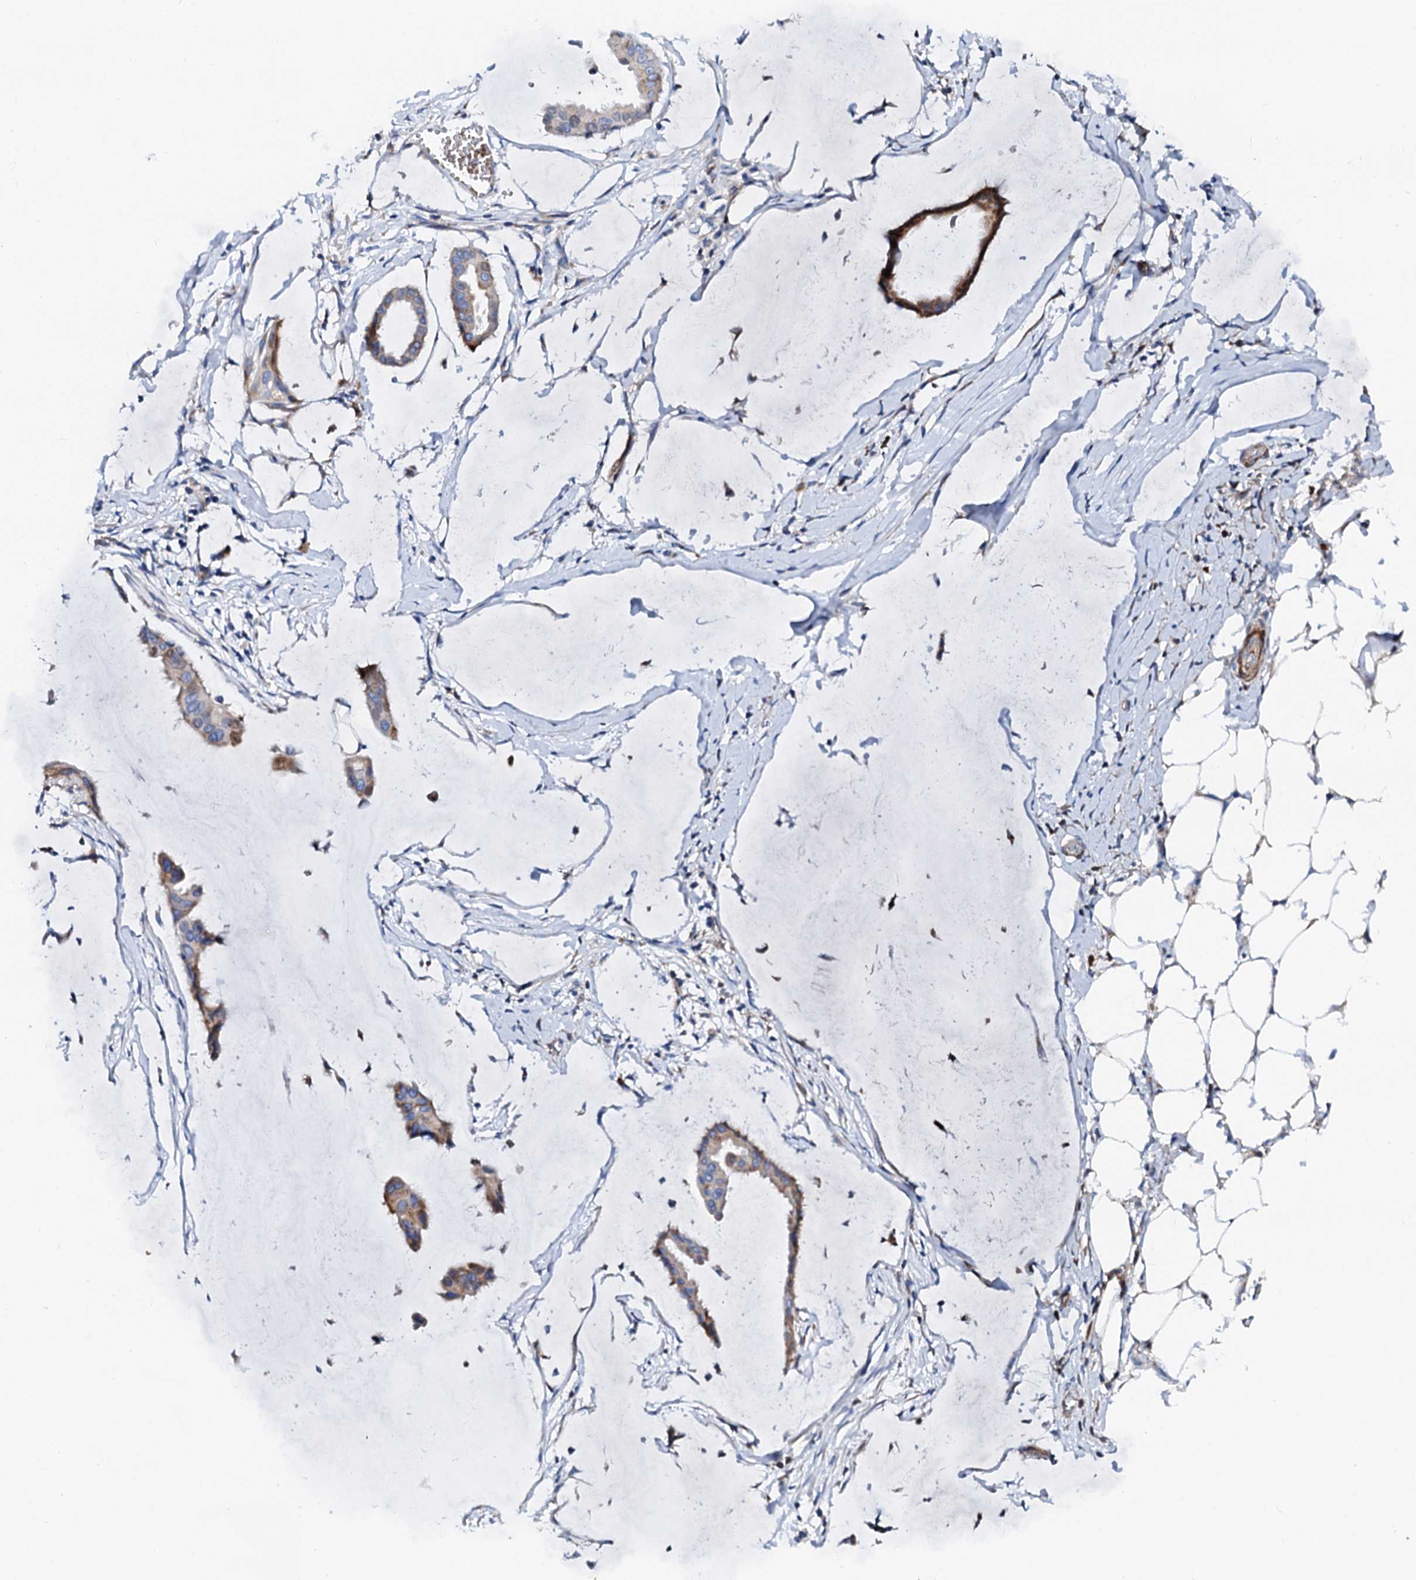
{"staining": {"intensity": "moderate", "quantity": "25%-75%", "location": "cytoplasmic/membranous"}, "tissue": "ovarian cancer", "cell_type": "Tumor cells", "image_type": "cancer", "snomed": [{"axis": "morphology", "description": "Cystadenocarcinoma, mucinous, NOS"}, {"axis": "topography", "description": "Ovary"}], "caption": "IHC photomicrograph of mucinous cystadenocarcinoma (ovarian) stained for a protein (brown), which exhibits medium levels of moderate cytoplasmic/membranous positivity in approximately 25%-75% of tumor cells.", "gene": "SLC10A7", "patient": {"sex": "female", "age": 73}}